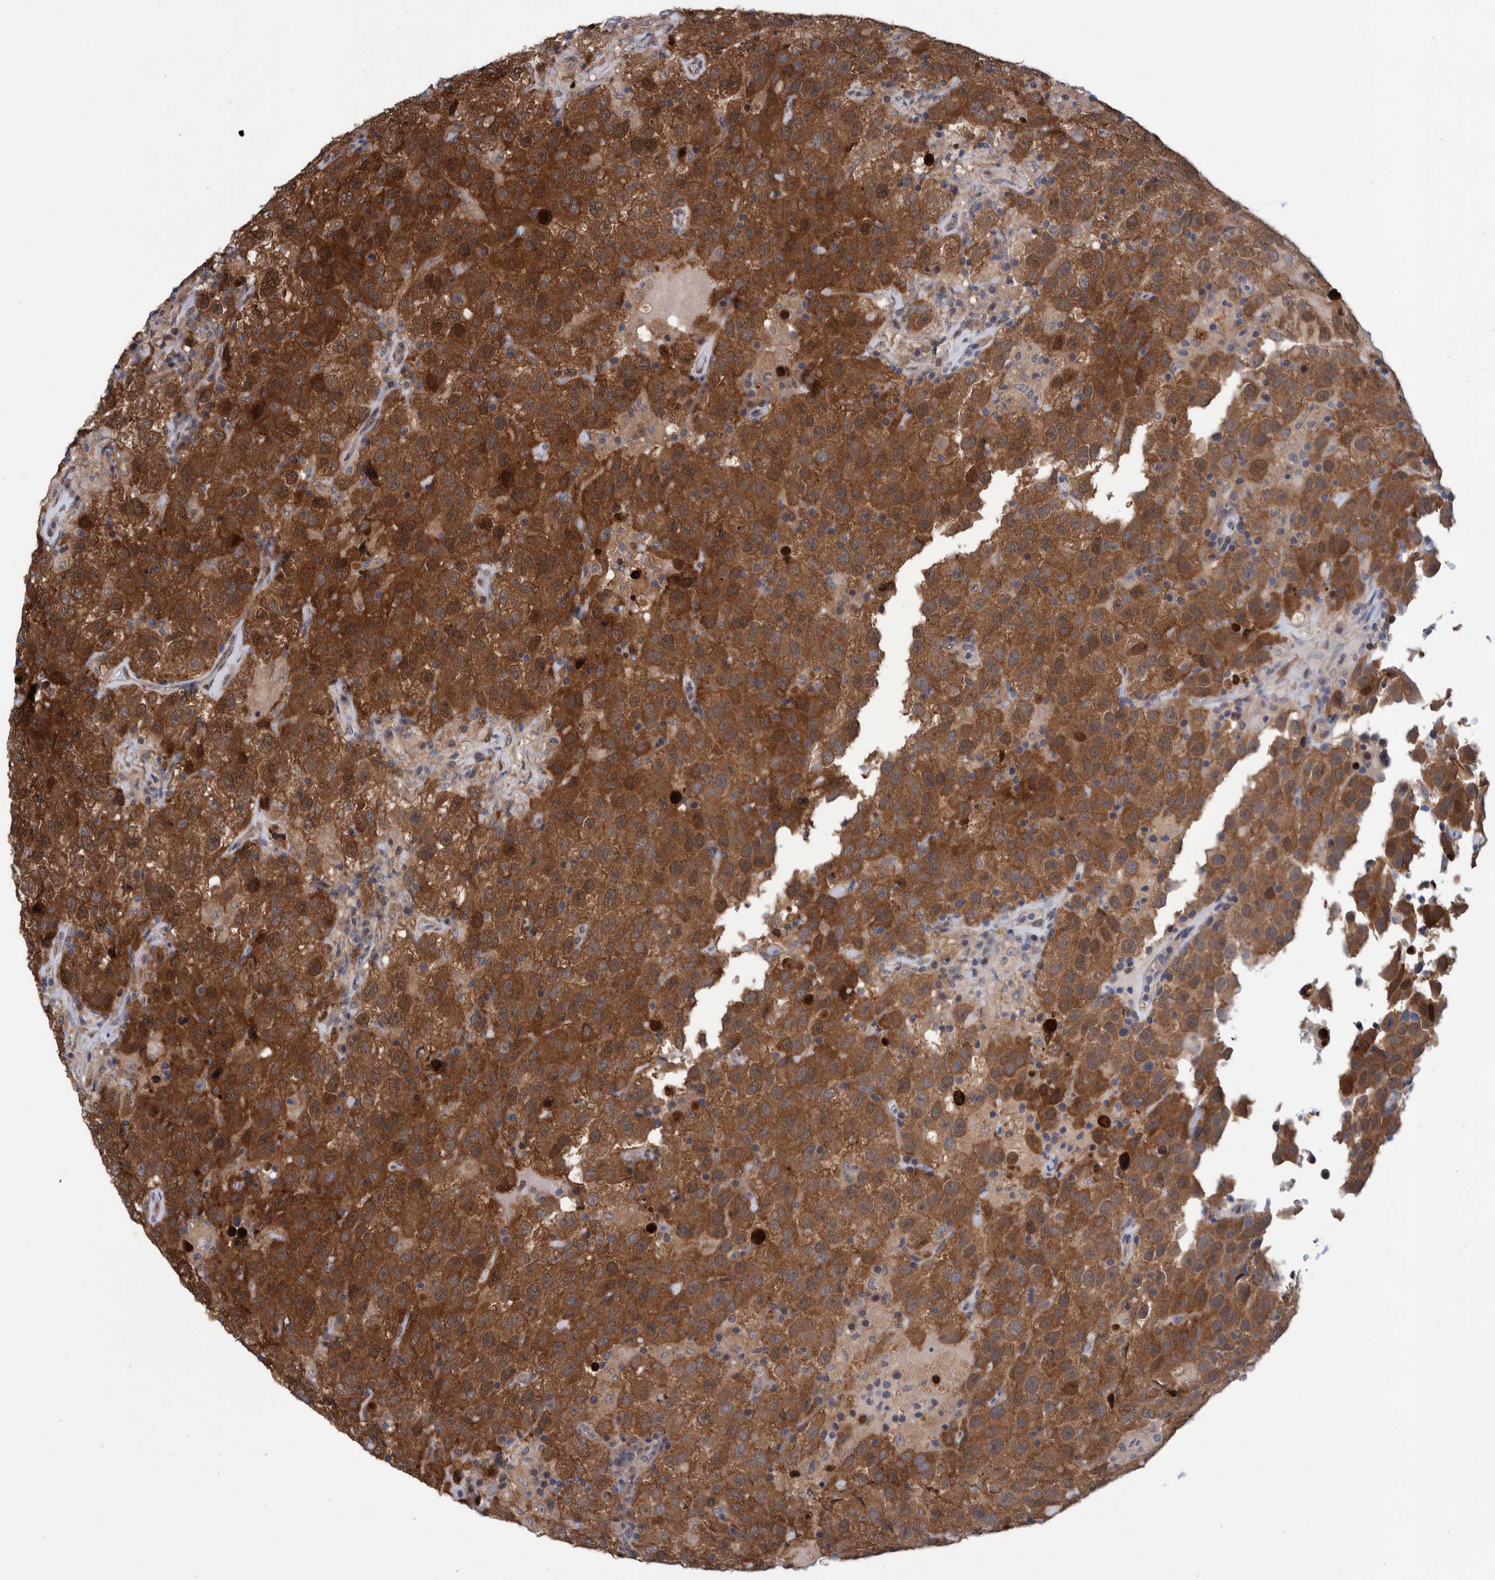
{"staining": {"intensity": "strong", "quantity": ">75%", "location": "cytoplasmic/membranous,nuclear"}, "tissue": "testis cancer", "cell_type": "Tumor cells", "image_type": "cancer", "snomed": [{"axis": "morphology", "description": "Seminoma, NOS"}, {"axis": "topography", "description": "Testis"}], "caption": "A high amount of strong cytoplasmic/membranous and nuclear positivity is identified in approximately >75% of tumor cells in testis cancer (seminoma) tissue.", "gene": "PFAS", "patient": {"sex": "male", "age": 41}}